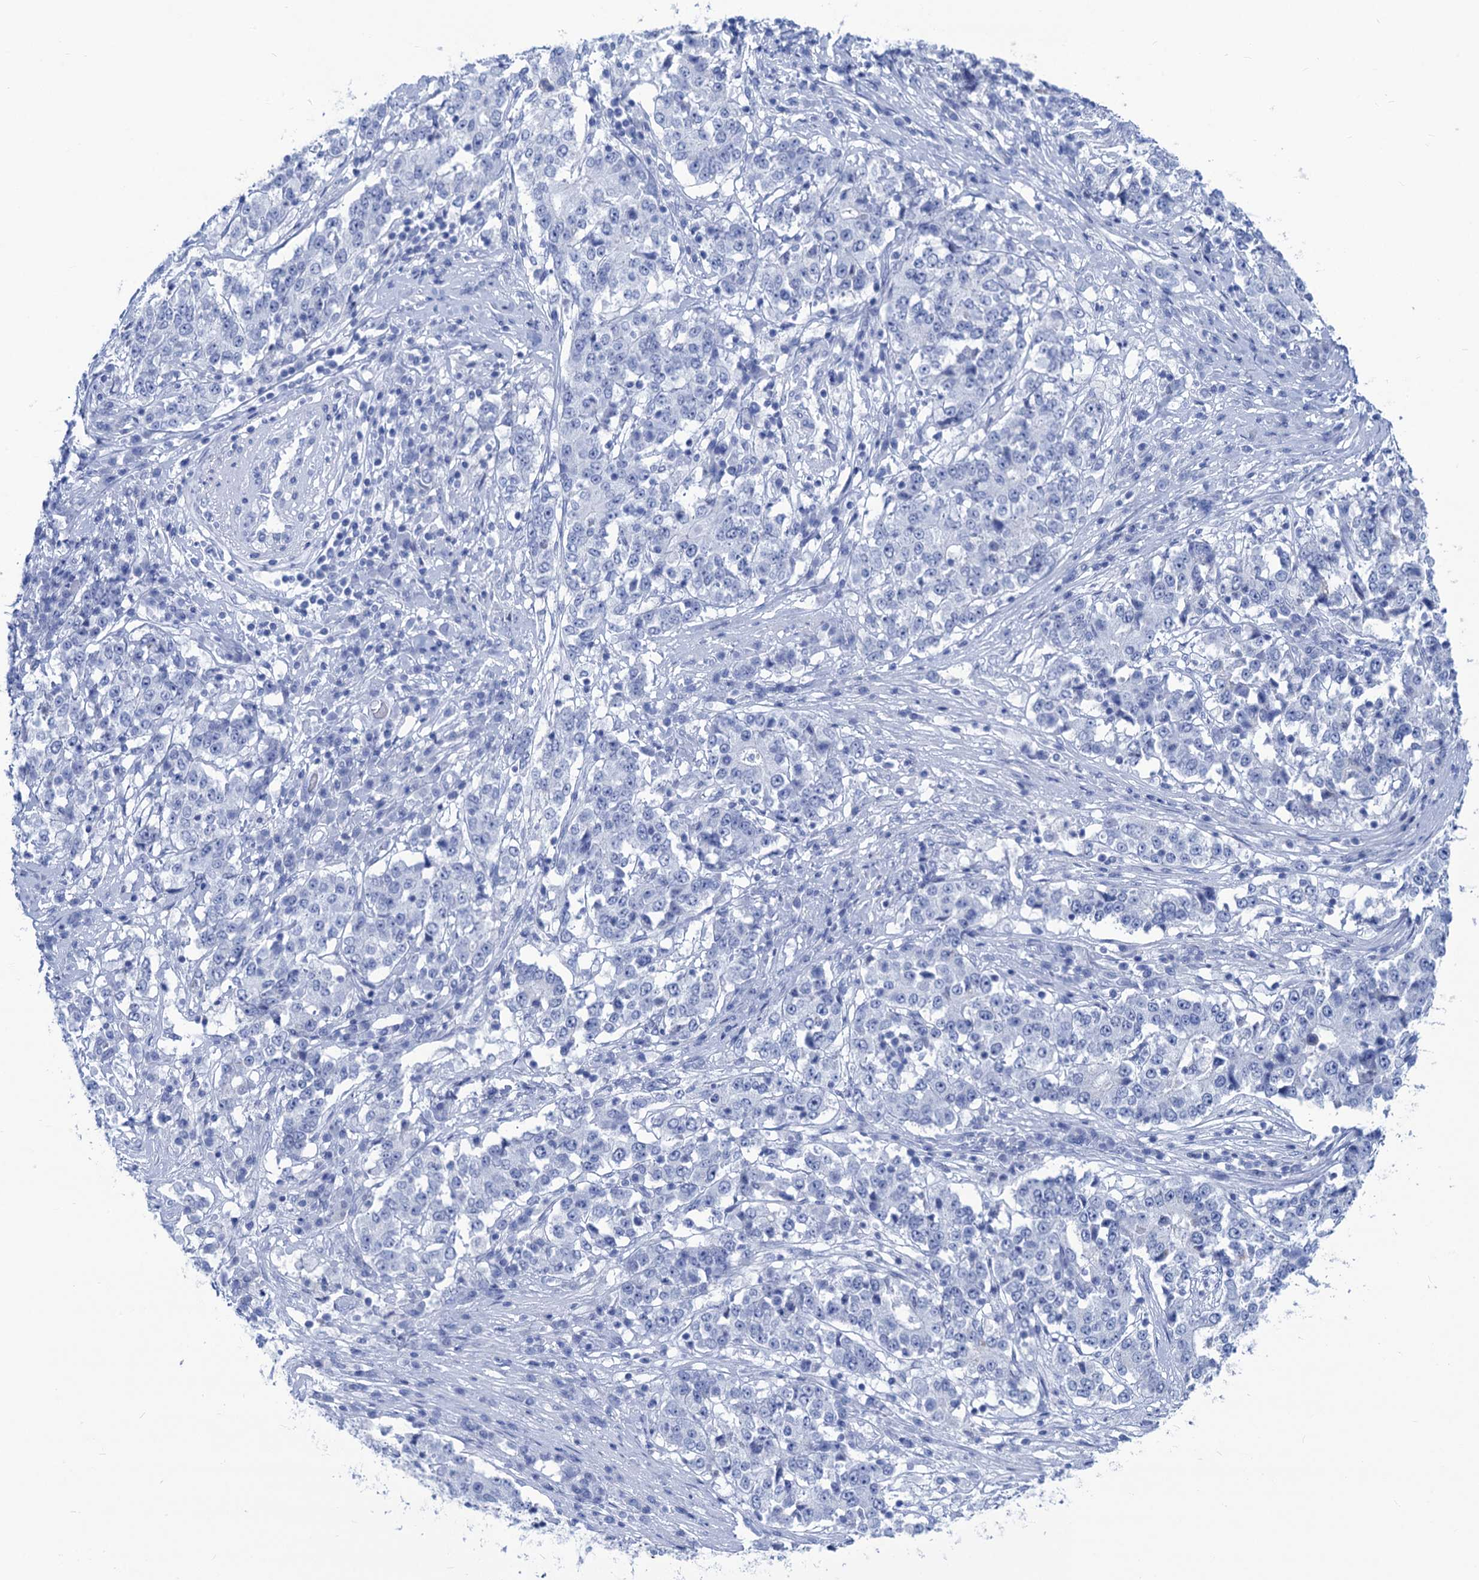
{"staining": {"intensity": "negative", "quantity": "none", "location": "none"}, "tissue": "stomach cancer", "cell_type": "Tumor cells", "image_type": "cancer", "snomed": [{"axis": "morphology", "description": "Adenocarcinoma, NOS"}, {"axis": "topography", "description": "Stomach"}], "caption": "Immunohistochemistry (IHC) histopathology image of human stomach cancer (adenocarcinoma) stained for a protein (brown), which reveals no positivity in tumor cells.", "gene": "CABYR", "patient": {"sex": "male", "age": 59}}